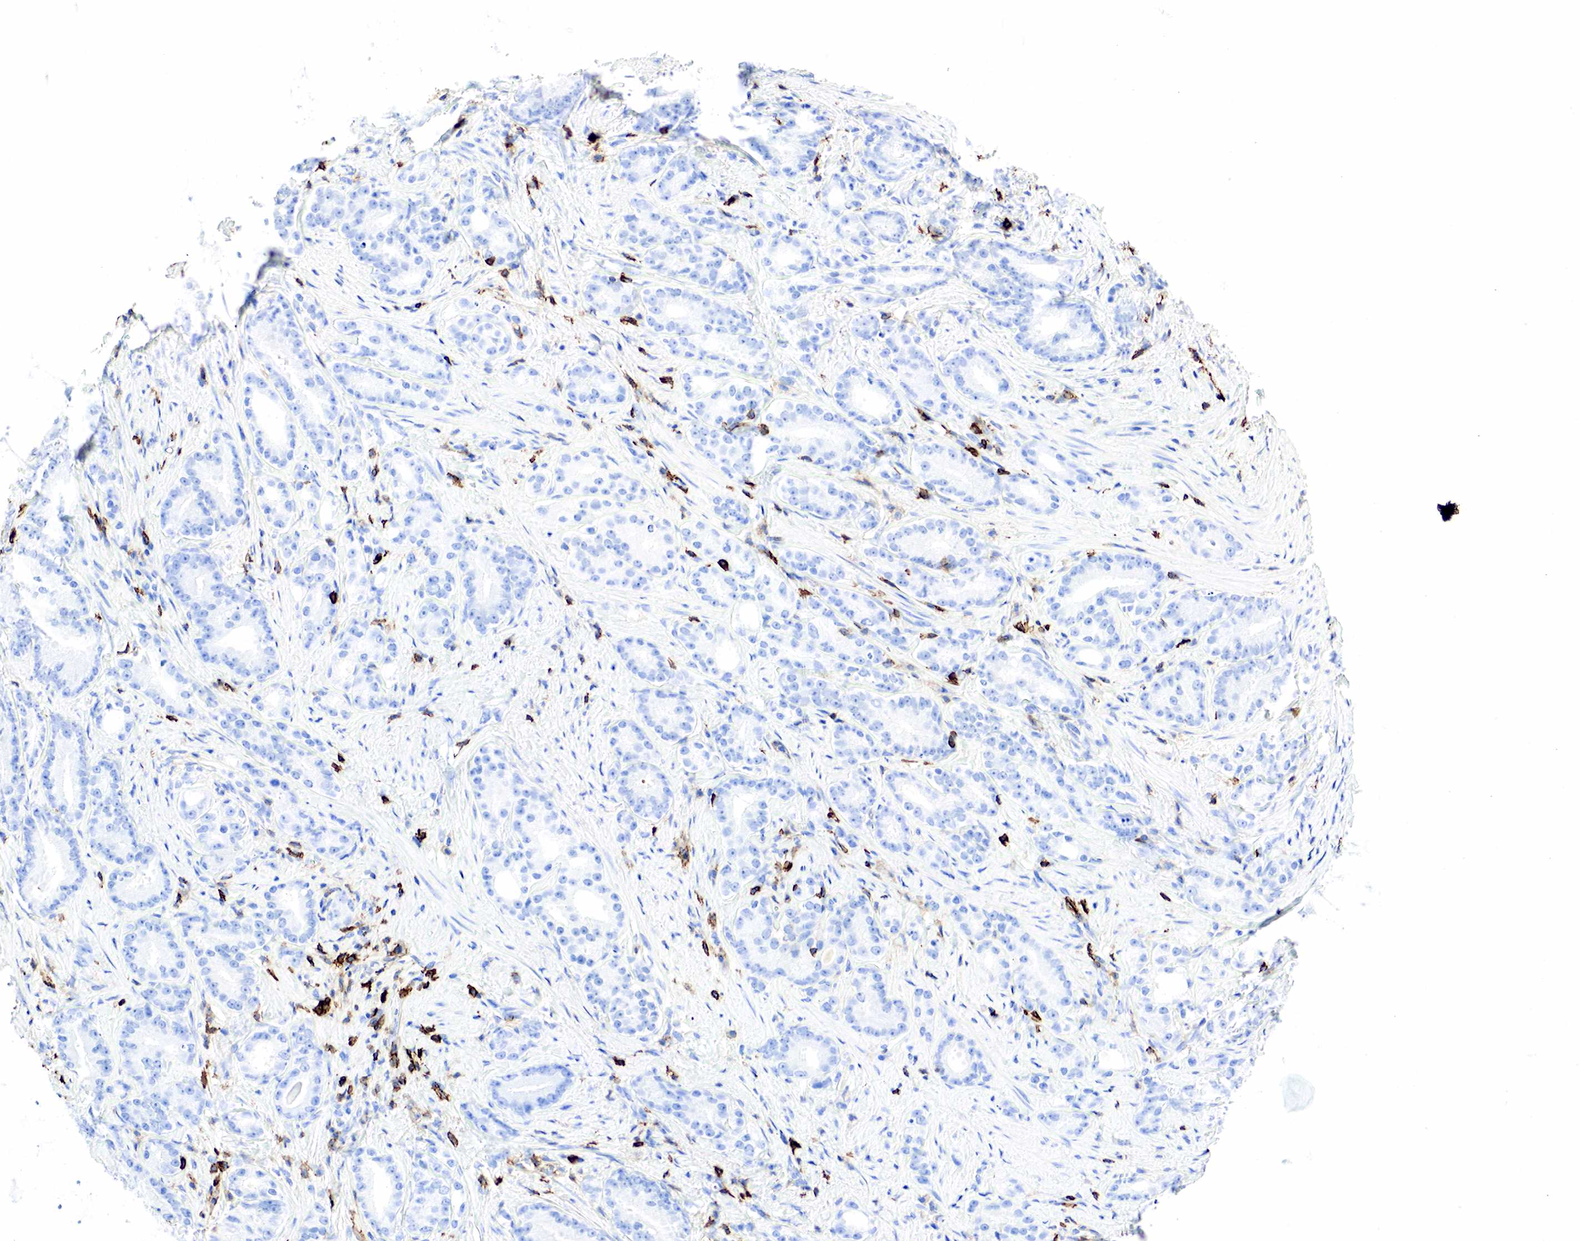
{"staining": {"intensity": "negative", "quantity": "none", "location": "none"}, "tissue": "prostate cancer", "cell_type": "Tumor cells", "image_type": "cancer", "snomed": [{"axis": "morphology", "description": "Adenocarcinoma, Medium grade"}, {"axis": "topography", "description": "Prostate"}], "caption": "DAB (3,3'-diaminobenzidine) immunohistochemical staining of human prostate cancer displays no significant staining in tumor cells.", "gene": "PTPRC", "patient": {"sex": "male", "age": 59}}